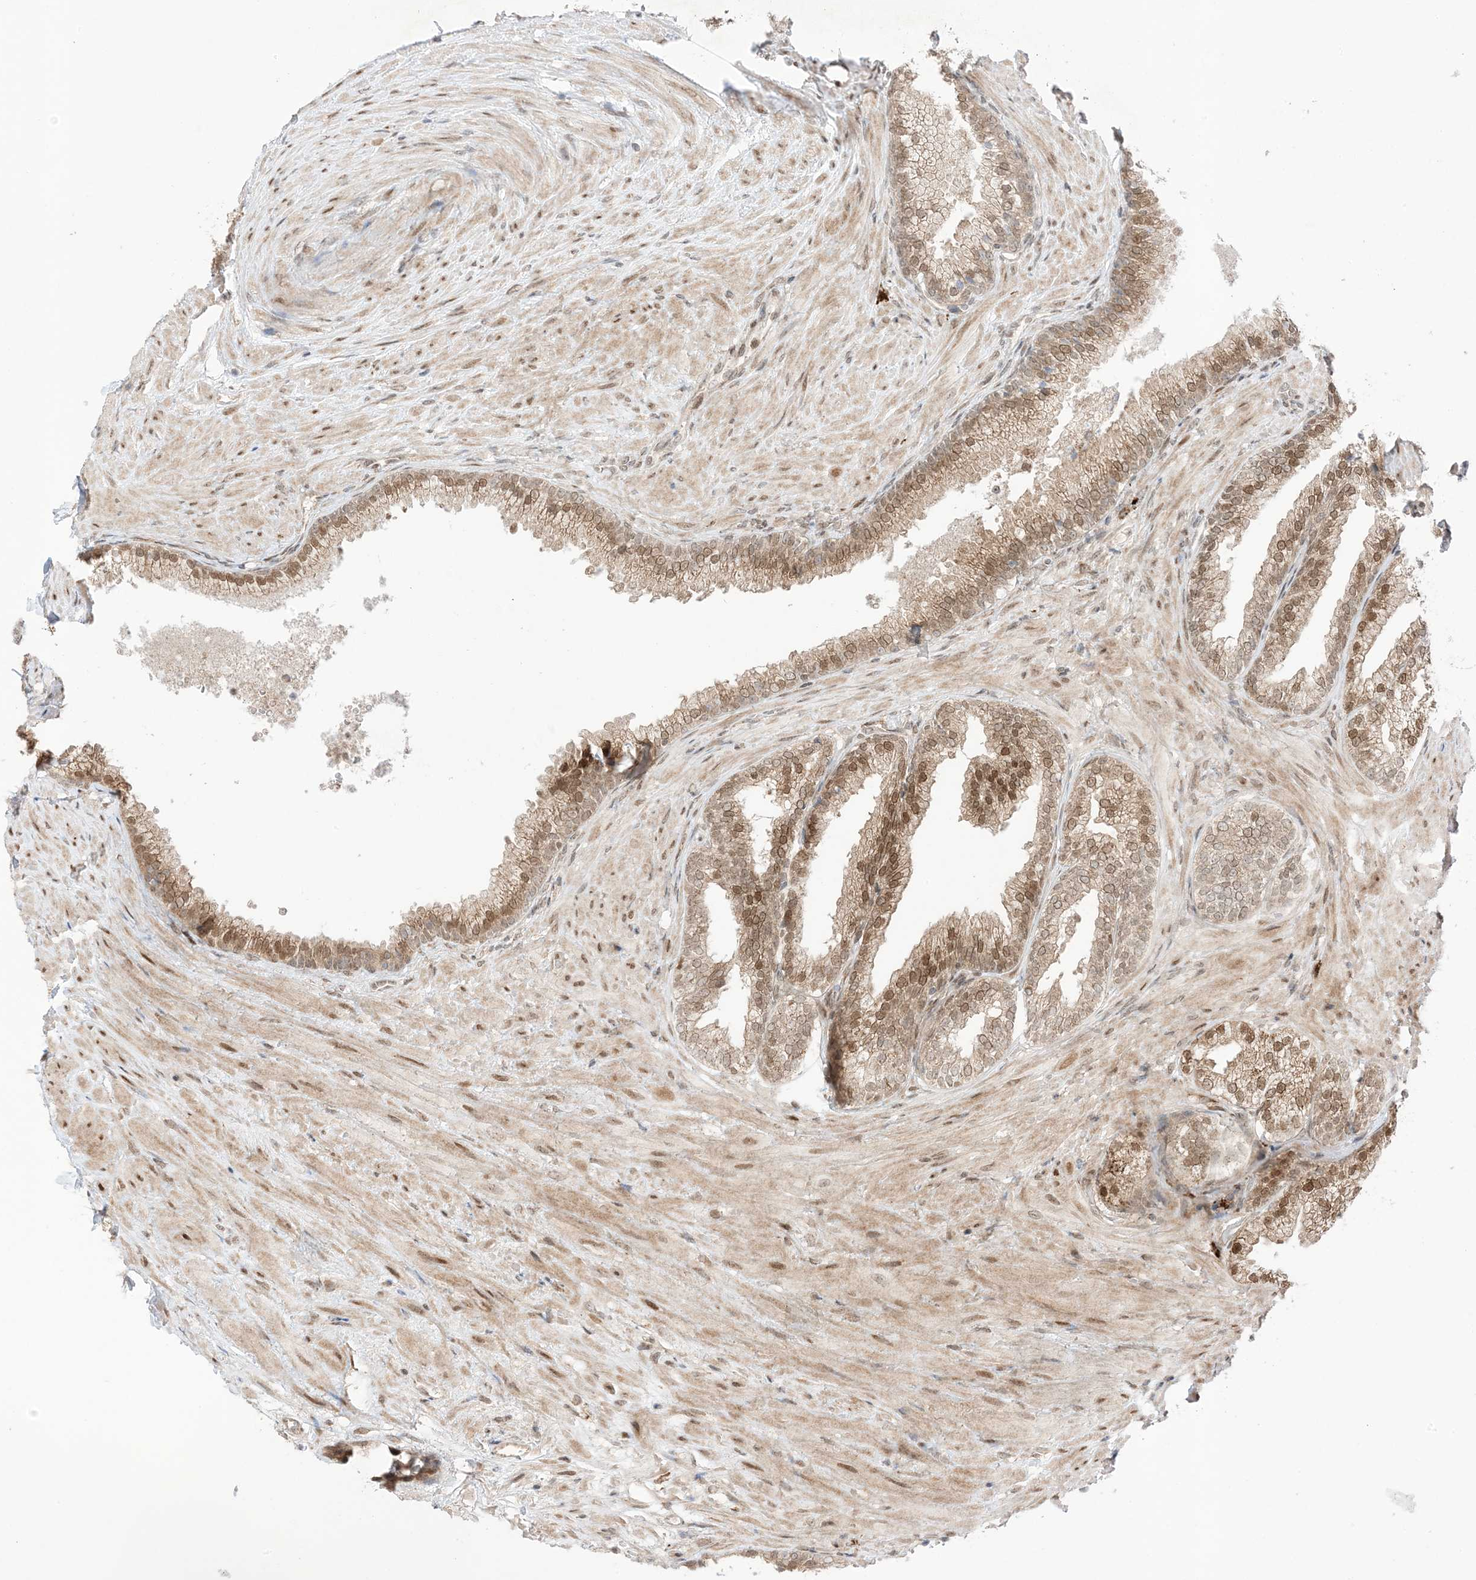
{"staining": {"intensity": "moderate", "quantity": ">75%", "location": "cytoplasmic/membranous,nuclear"}, "tissue": "prostate", "cell_type": "Glandular cells", "image_type": "normal", "snomed": [{"axis": "morphology", "description": "Normal tissue, NOS"}, {"axis": "topography", "description": "Prostate"}], "caption": "Approximately >75% of glandular cells in normal human prostate show moderate cytoplasmic/membranous,nuclear protein expression as visualized by brown immunohistochemical staining.", "gene": "UBE2E2", "patient": {"sex": "male", "age": 76}}